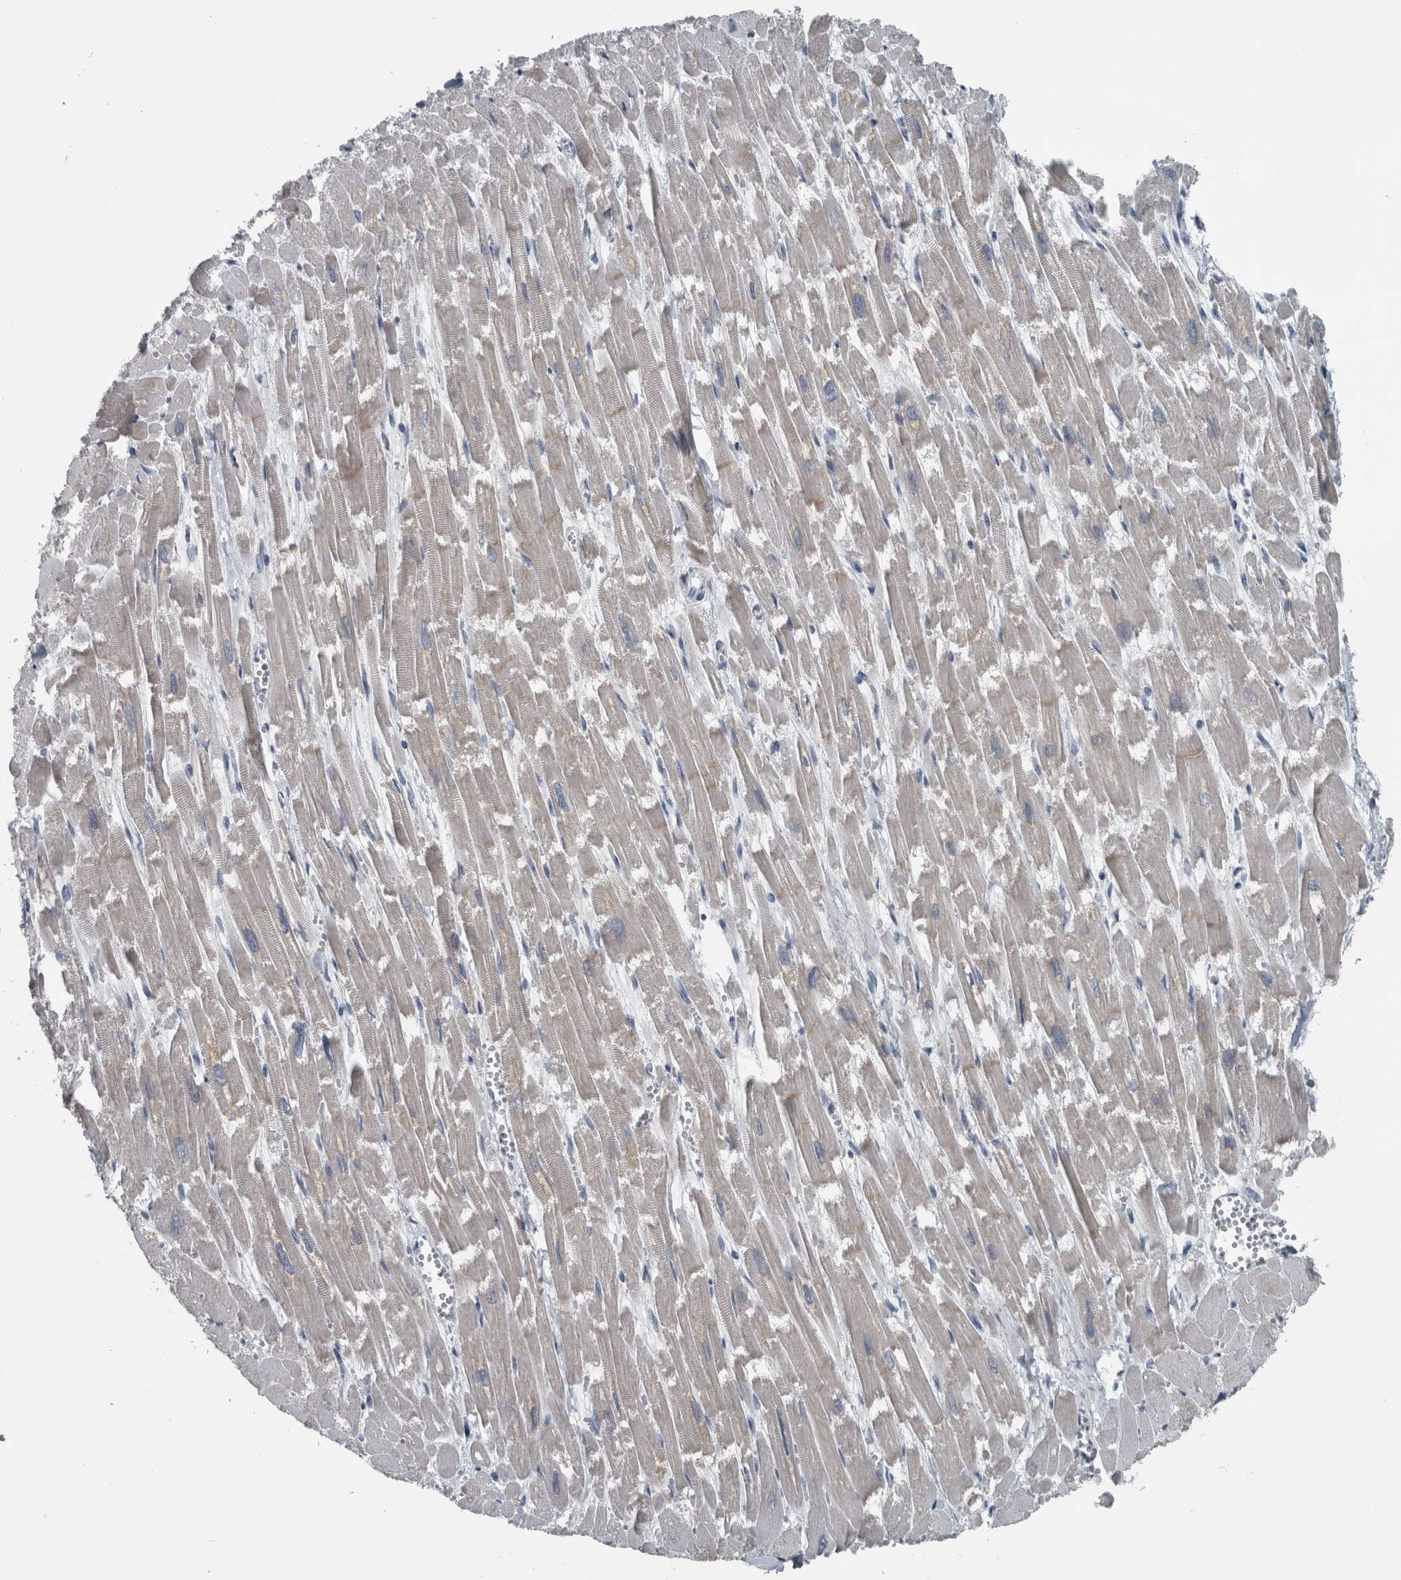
{"staining": {"intensity": "weak", "quantity": "25%-75%", "location": "cytoplasmic/membranous"}, "tissue": "heart muscle", "cell_type": "Cardiomyocytes", "image_type": "normal", "snomed": [{"axis": "morphology", "description": "Normal tissue, NOS"}, {"axis": "topography", "description": "Heart"}], "caption": "Protein expression analysis of normal heart muscle exhibits weak cytoplasmic/membranous expression in about 25%-75% of cardiomyocytes. Nuclei are stained in blue.", "gene": "KRT20", "patient": {"sex": "male", "age": 54}}